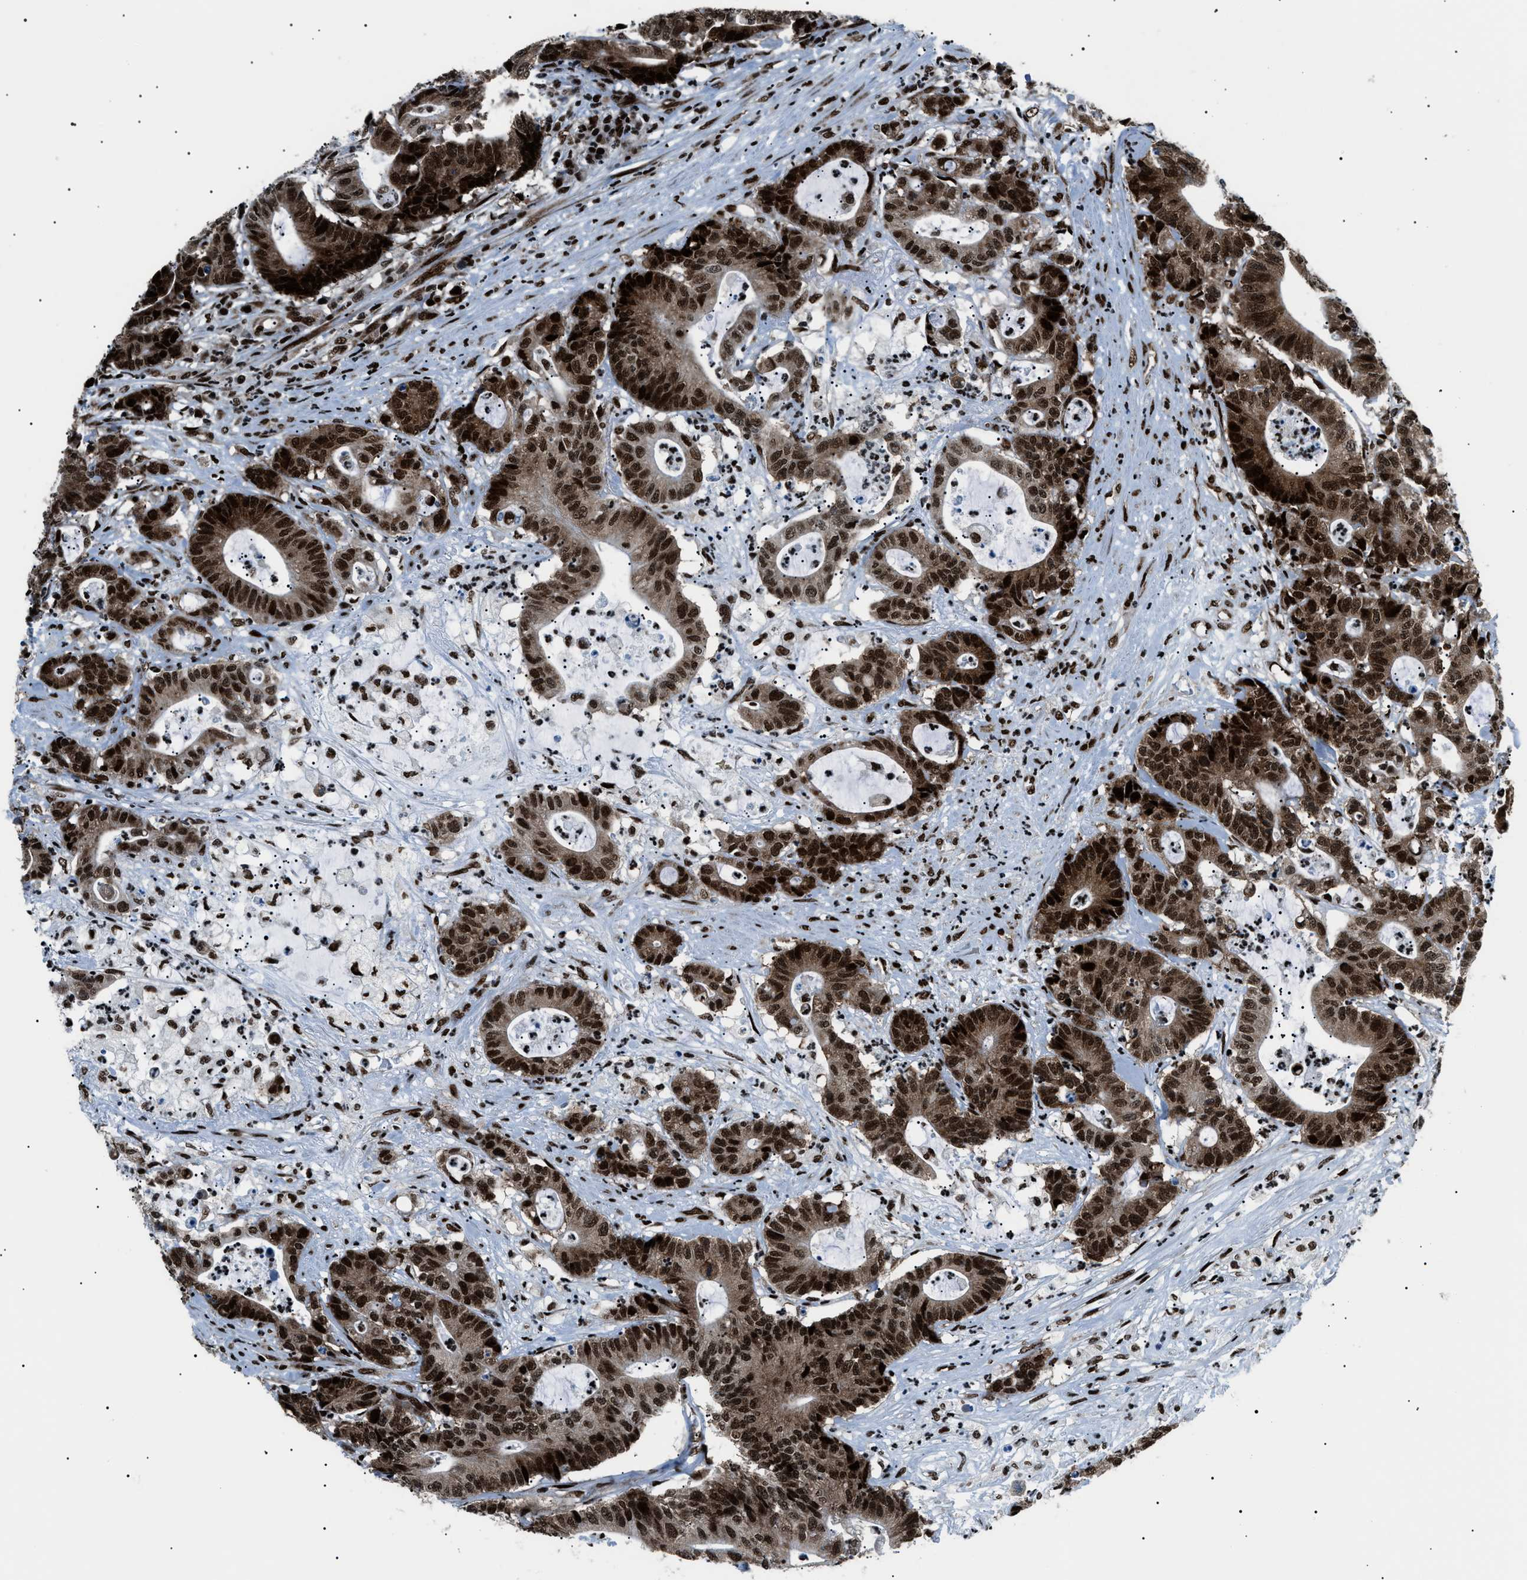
{"staining": {"intensity": "strong", "quantity": ">75%", "location": "cytoplasmic/membranous,nuclear"}, "tissue": "colorectal cancer", "cell_type": "Tumor cells", "image_type": "cancer", "snomed": [{"axis": "morphology", "description": "Adenocarcinoma, NOS"}, {"axis": "topography", "description": "Colon"}], "caption": "Tumor cells show high levels of strong cytoplasmic/membranous and nuclear positivity in about >75% of cells in human adenocarcinoma (colorectal).", "gene": "HNRNPK", "patient": {"sex": "female", "age": 84}}